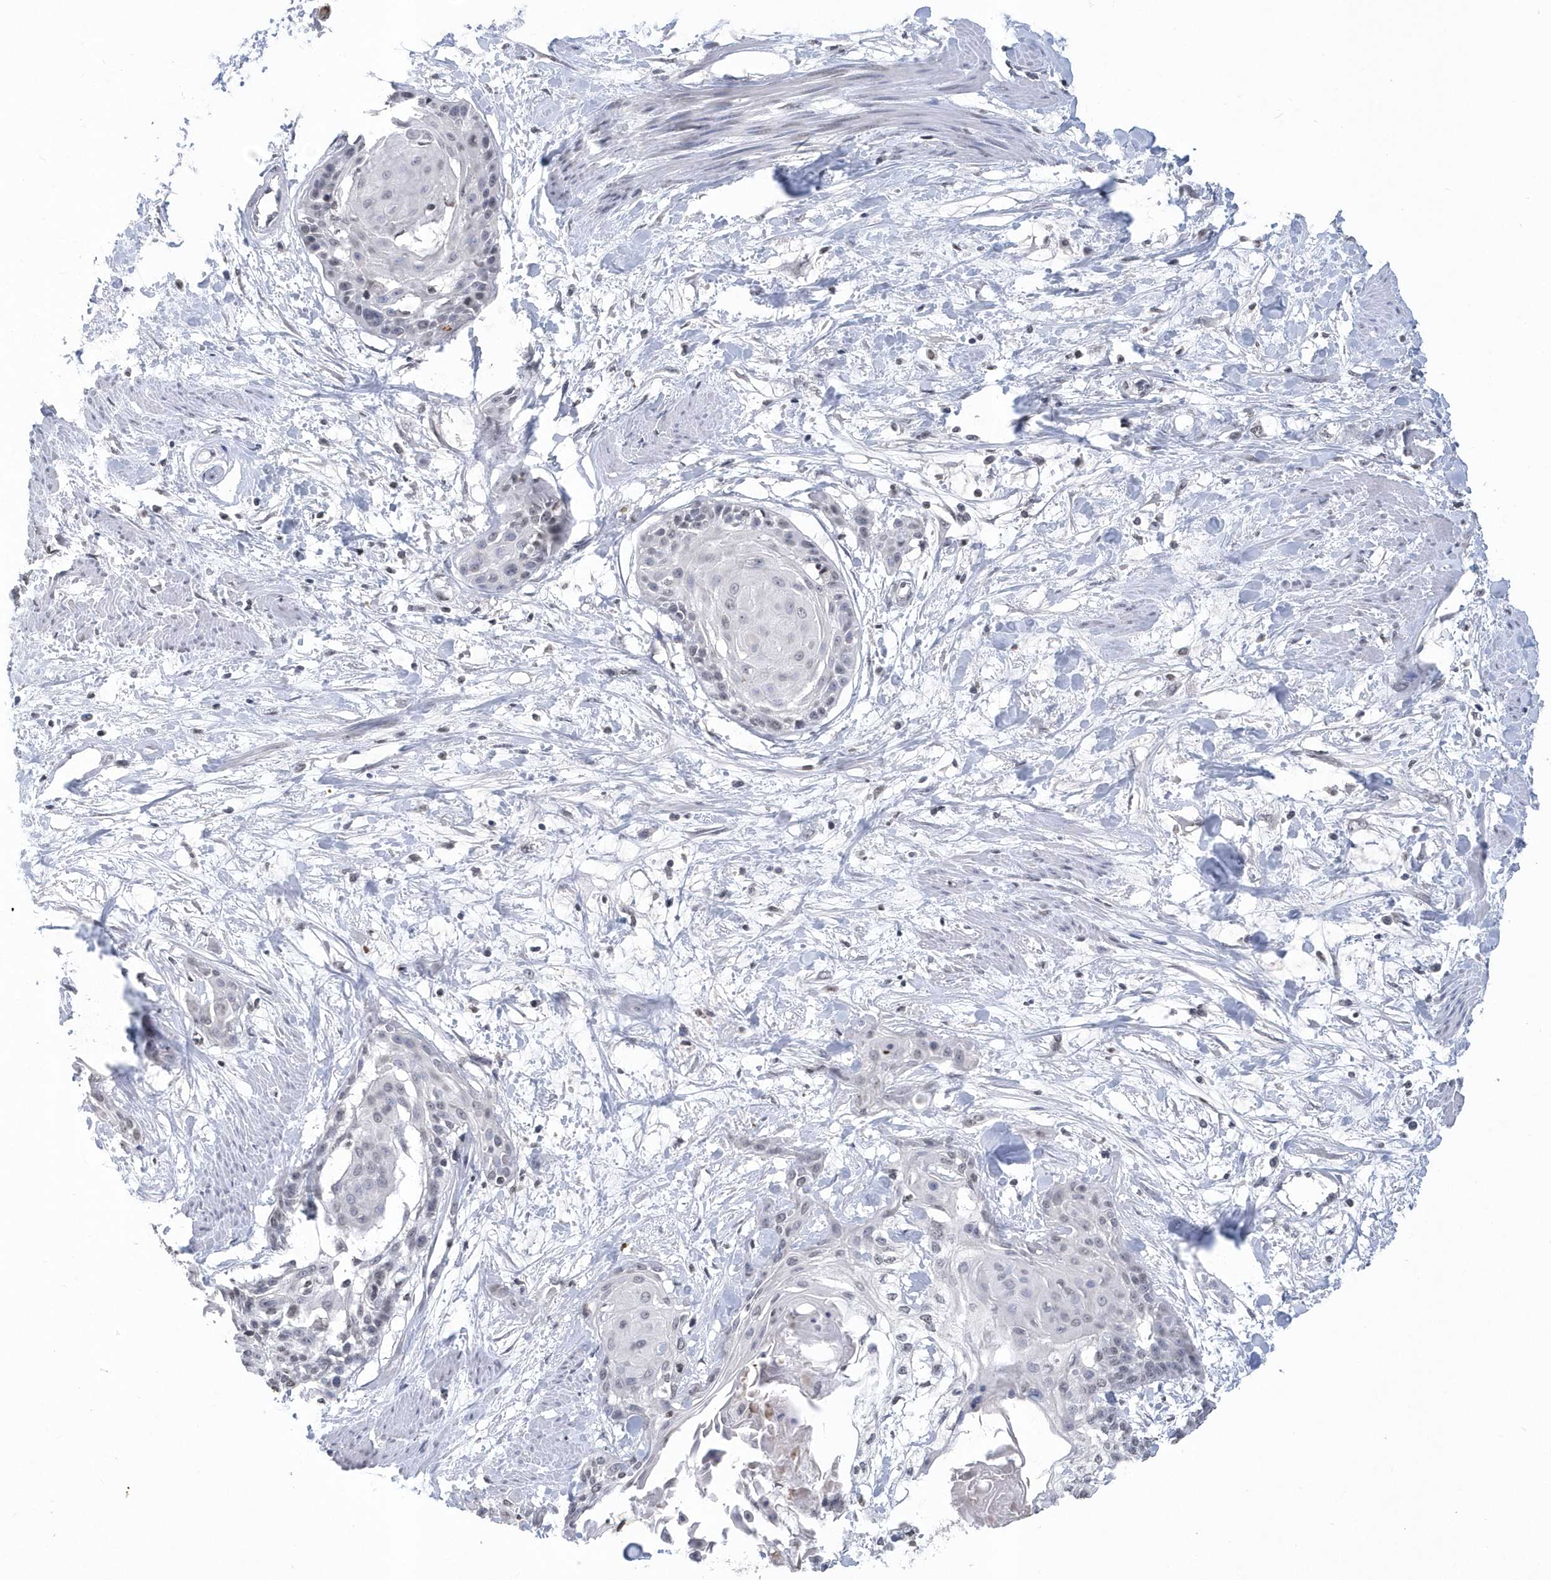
{"staining": {"intensity": "negative", "quantity": "none", "location": "none"}, "tissue": "cervical cancer", "cell_type": "Tumor cells", "image_type": "cancer", "snomed": [{"axis": "morphology", "description": "Squamous cell carcinoma, NOS"}, {"axis": "topography", "description": "Cervix"}], "caption": "Protein analysis of cervical cancer (squamous cell carcinoma) reveals no significant expression in tumor cells. (IHC, brightfield microscopy, high magnification).", "gene": "VWA5B2", "patient": {"sex": "female", "age": 57}}